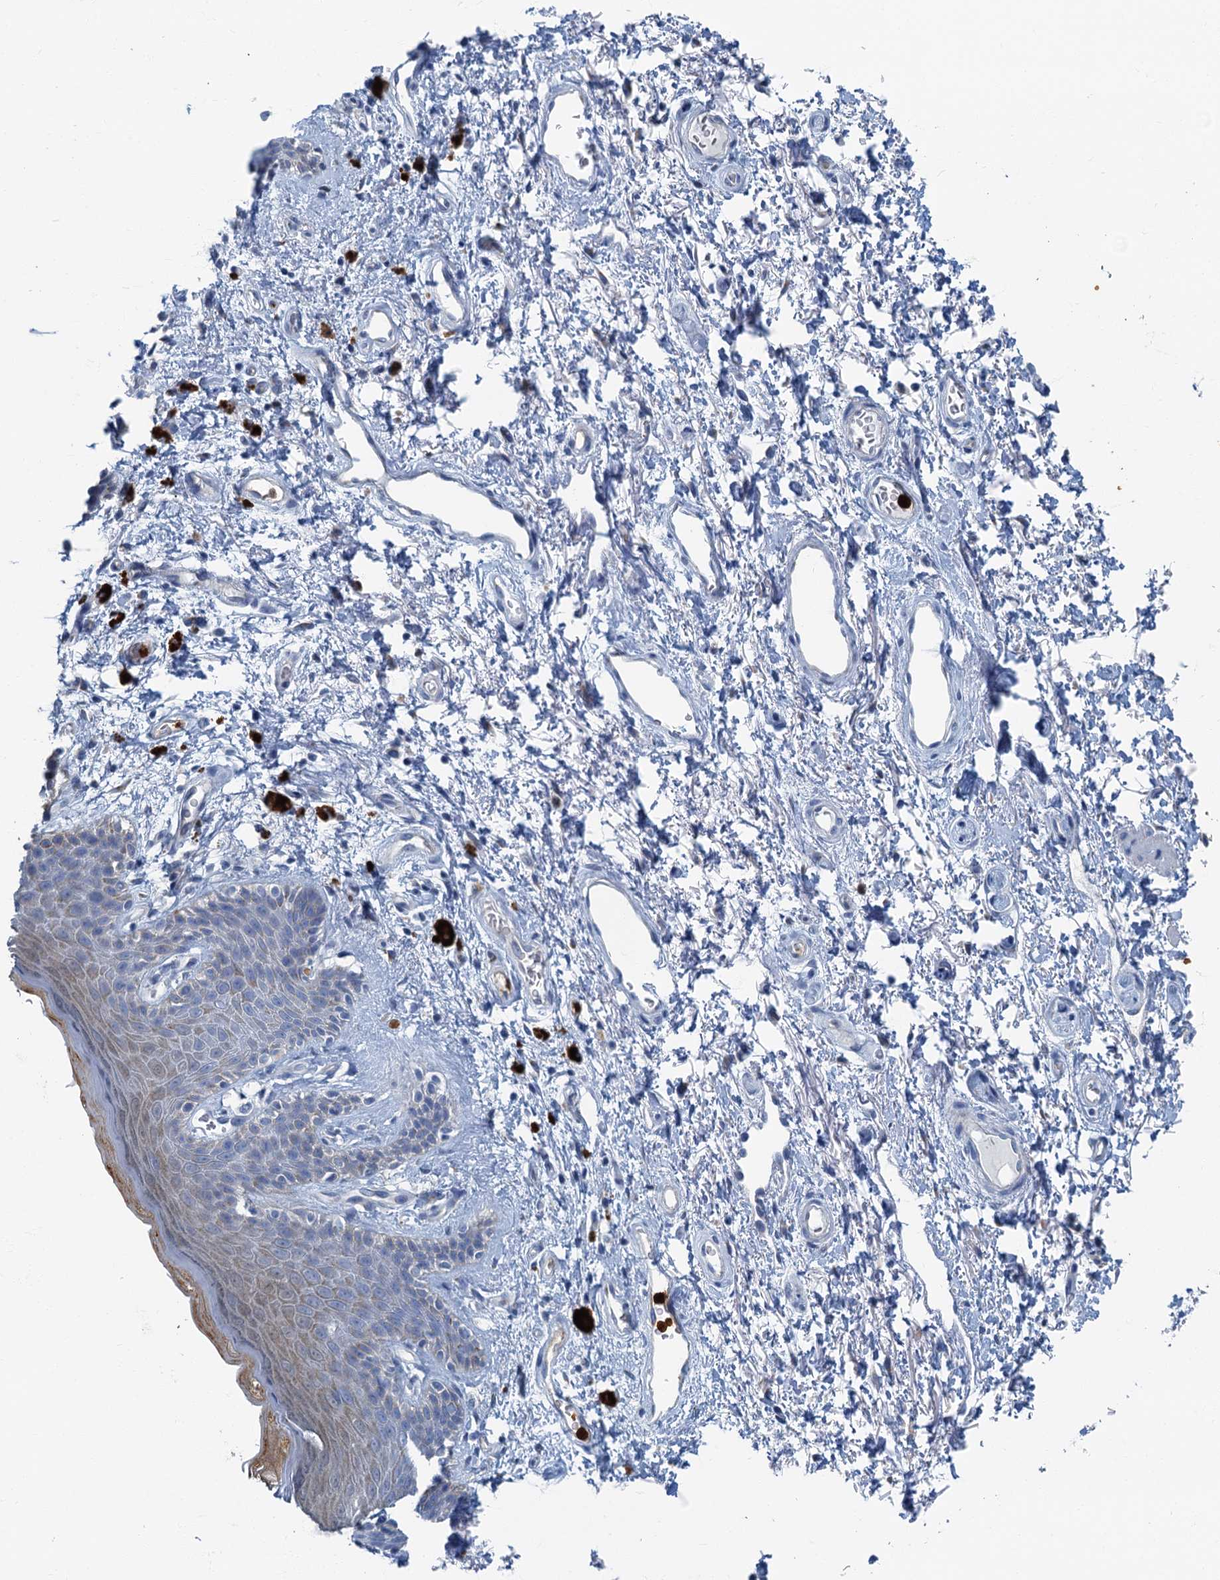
{"staining": {"intensity": "weak", "quantity": "<25%", "location": "cytoplasmic/membranous"}, "tissue": "skin", "cell_type": "Epidermal cells", "image_type": "normal", "snomed": [{"axis": "morphology", "description": "Normal tissue, NOS"}, {"axis": "topography", "description": "Anal"}], "caption": "IHC of benign human skin reveals no positivity in epidermal cells.", "gene": "ANKDD1A", "patient": {"sex": "female", "age": 46}}